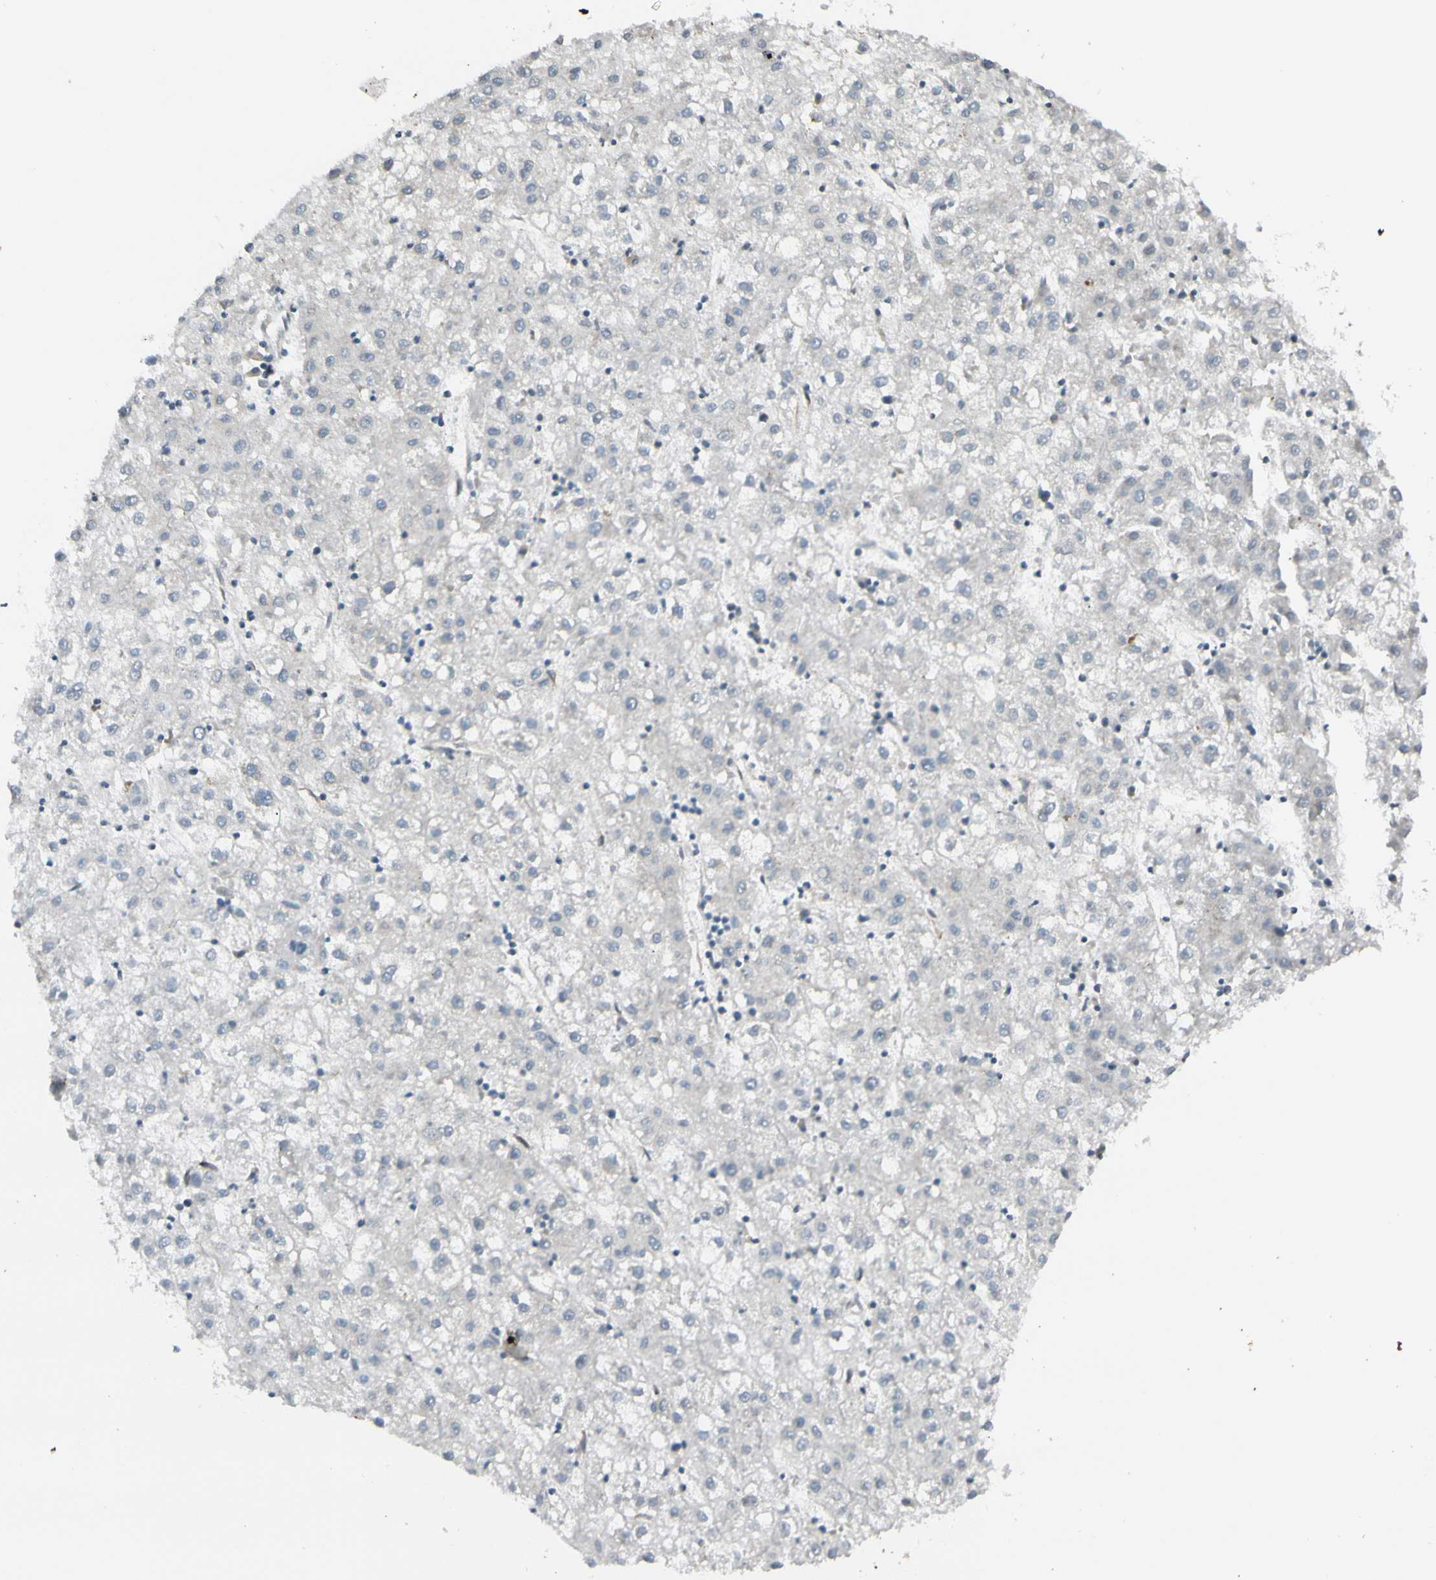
{"staining": {"intensity": "negative", "quantity": "none", "location": "none"}, "tissue": "liver cancer", "cell_type": "Tumor cells", "image_type": "cancer", "snomed": [{"axis": "morphology", "description": "Carcinoma, Hepatocellular, NOS"}, {"axis": "topography", "description": "Liver"}], "caption": "The IHC photomicrograph has no significant positivity in tumor cells of liver cancer (hepatocellular carcinoma) tissue.", "gene": "FGF10", "patient": {"sex": "male", "age": 72}}